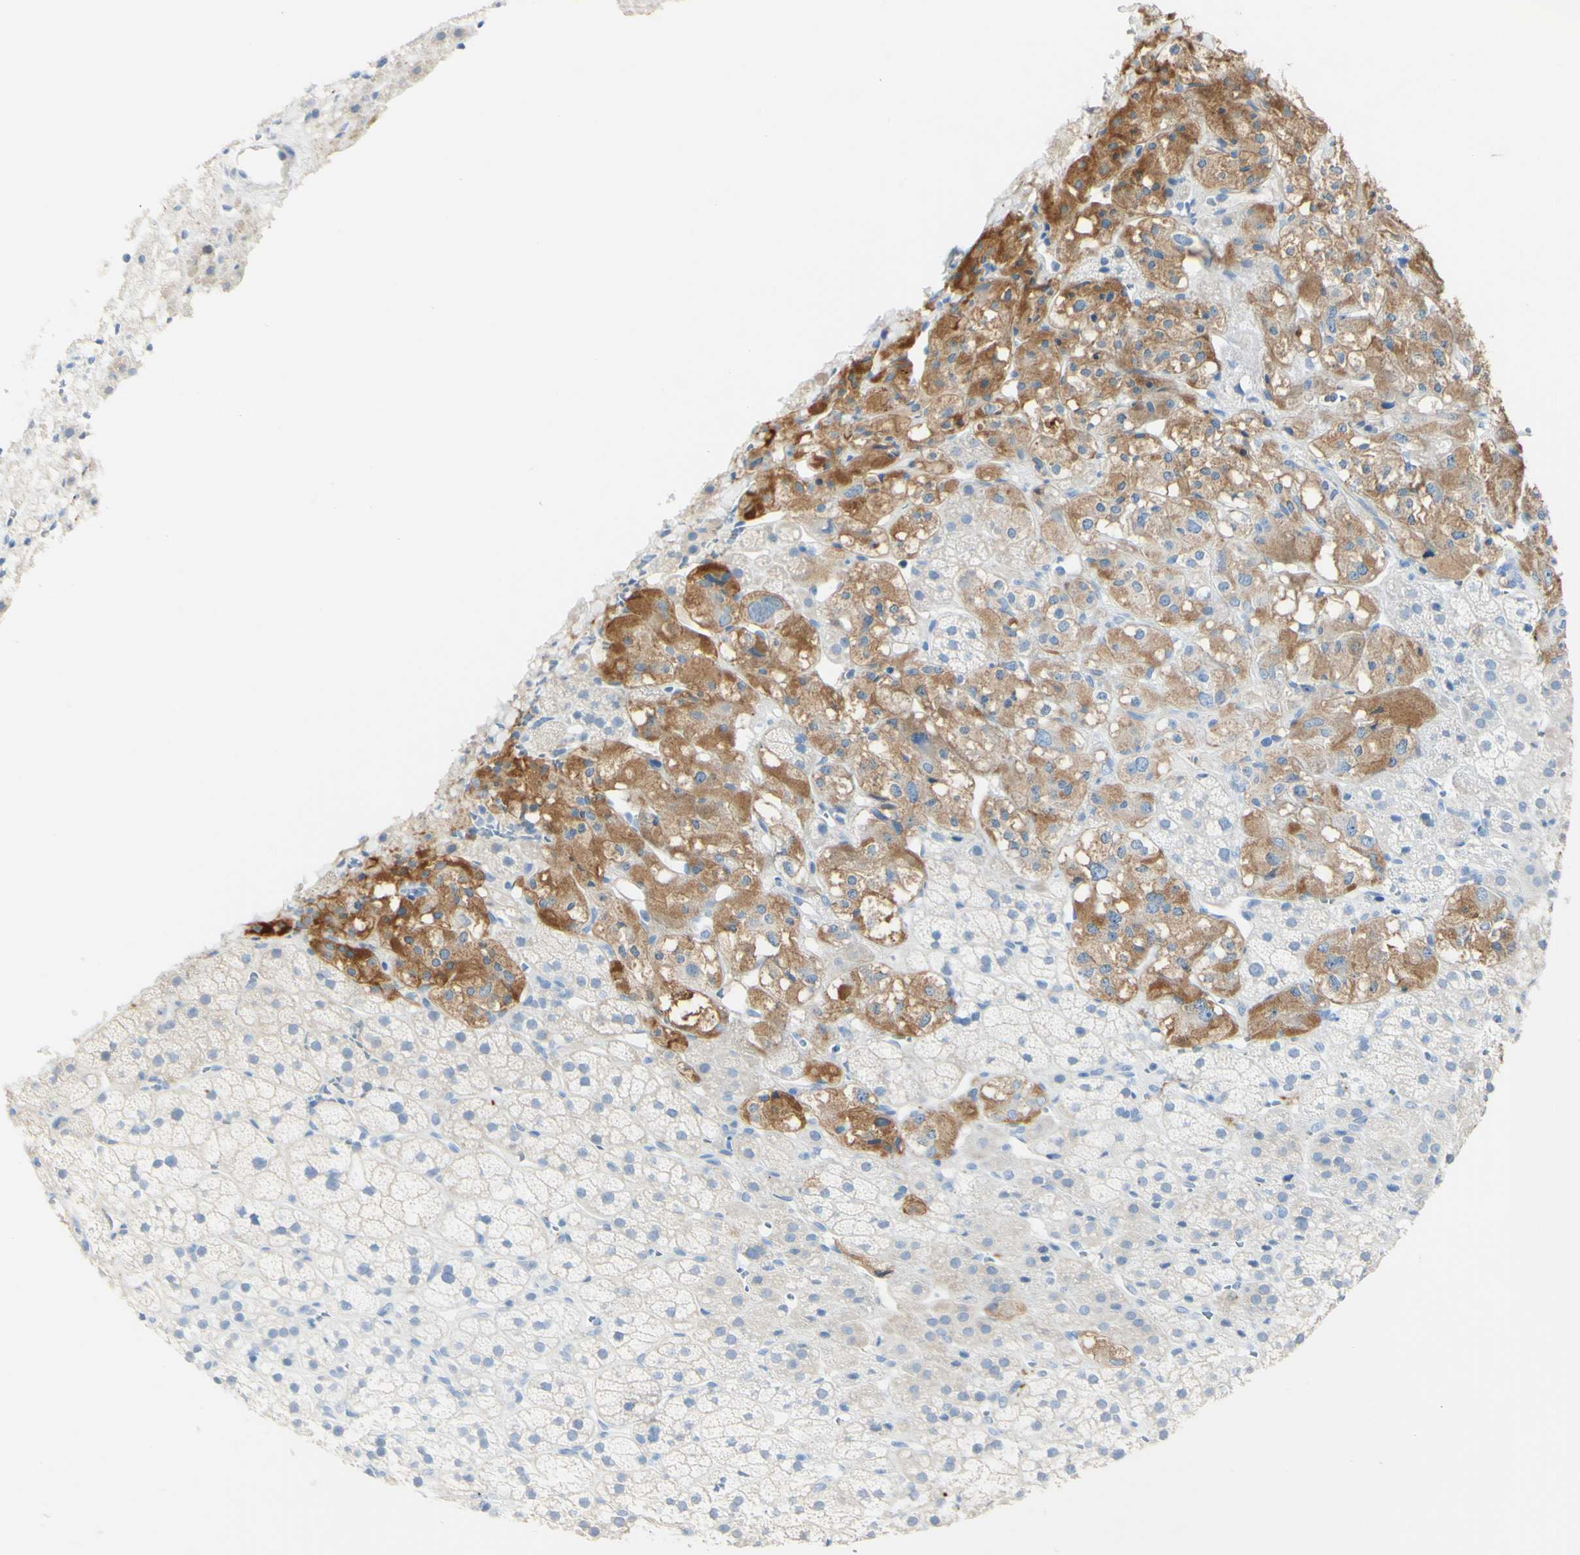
{"staining": {"intensity": "weak", "quantity": ">75%", "location": "cytoplasmic/membranous"}, "tissue": "adrenal gland", "cell_type": "Glandular cells", "image_type": "normal", "snomed": [{"axis": "morphology", "description": "Normal tissue, NOS"}, {"axis": "topography", "description": "Adrenal gland"}], "caption": "Immunohistochemical staining of benign human adrenal gland exhibits >75% levels of weak cytoplasmic/membranous protein staining in approximately >75% of glandular cells.", "gene": "PIGR", "patient": {"sex": "male", "age": 56}}